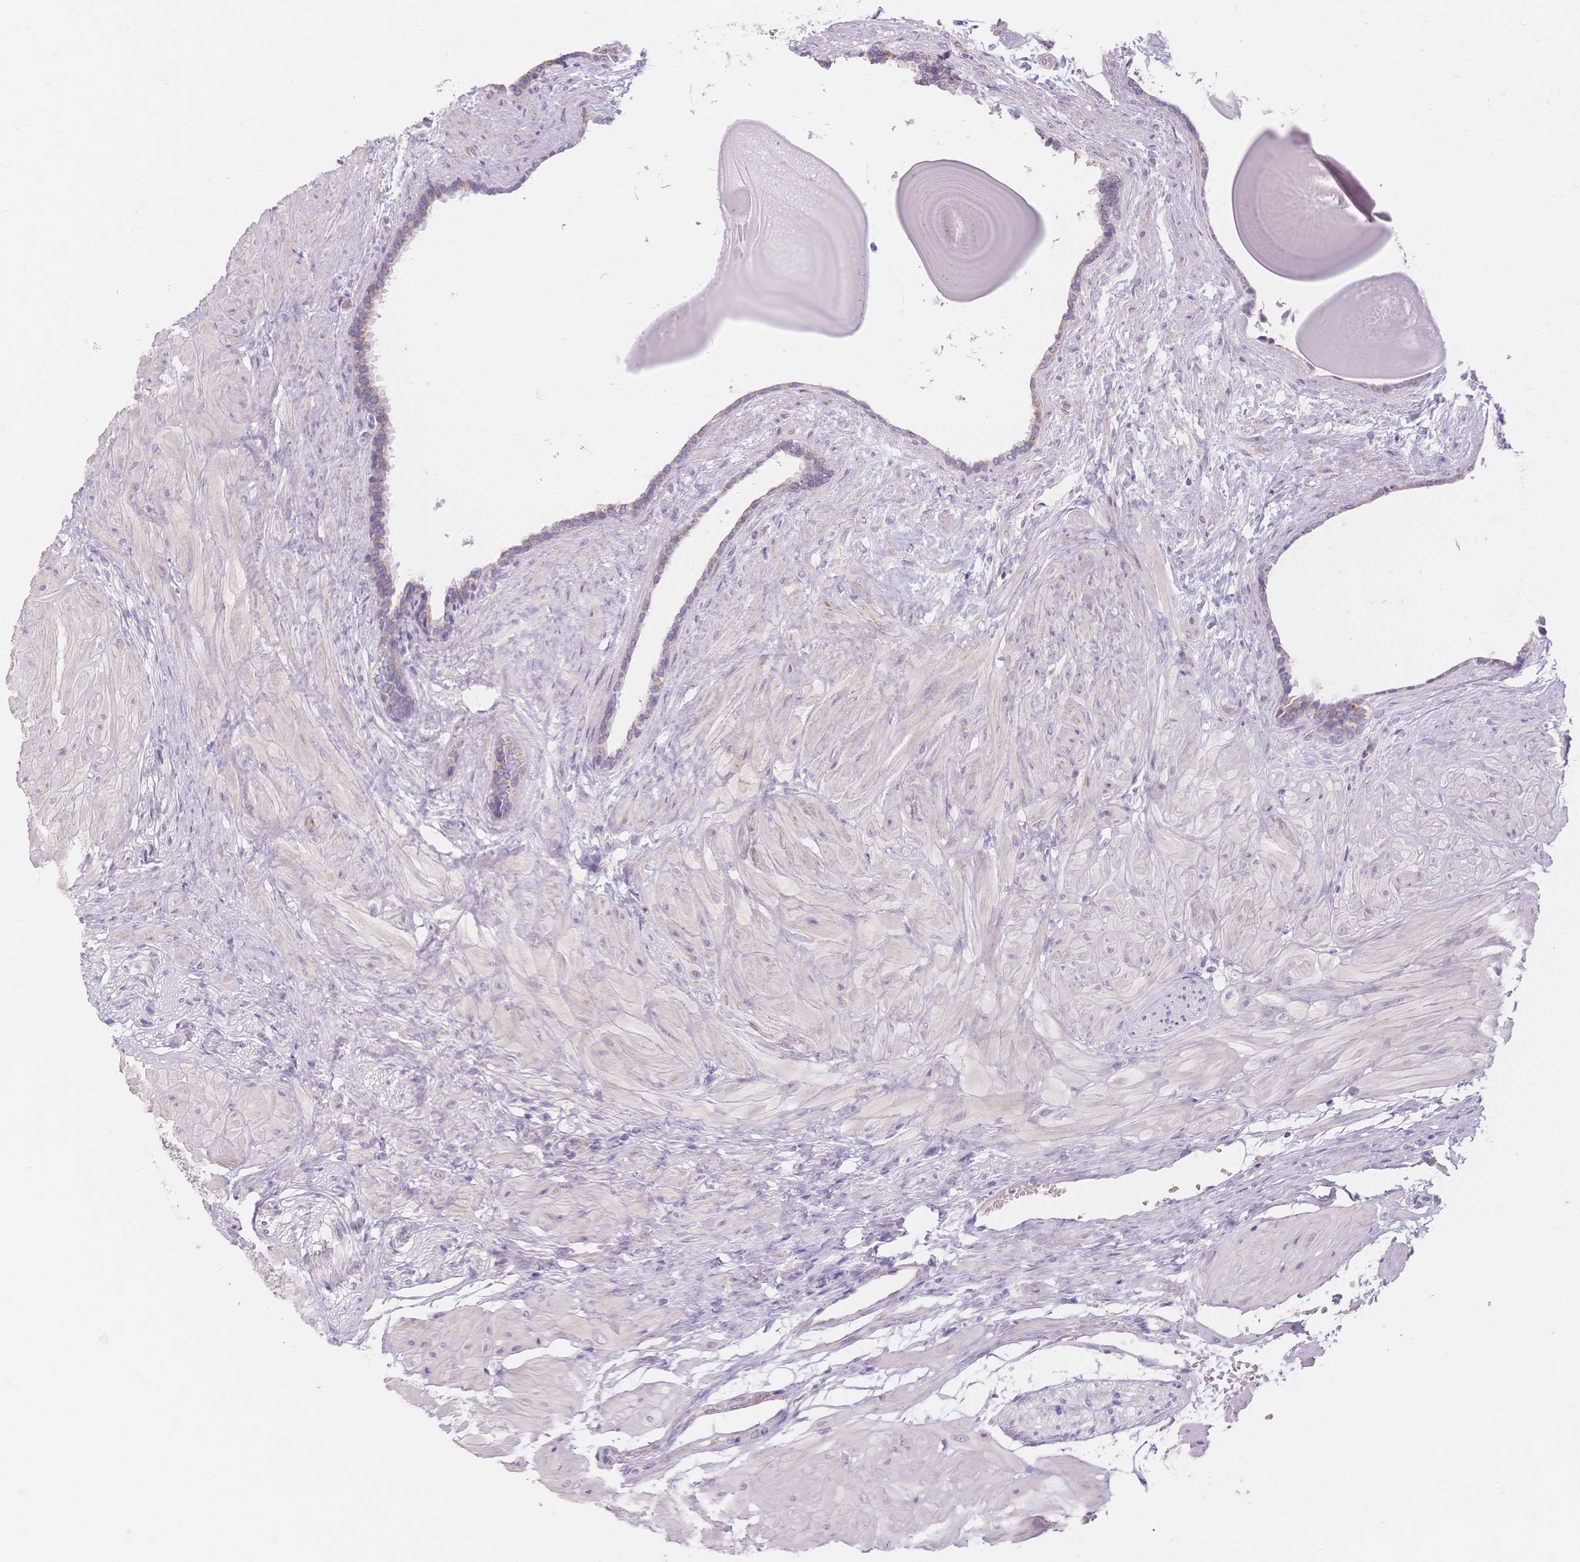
{"staining": {"intensity": "negative", "quantity": "none", "location": "none"}, "tissue": "seminal vesicle", "cell_type": "Glandular cells", "image_type": "normal", "snomed": [{"axis": "morphology", "description": "Normal tissue, NOS"}, {"axis": "topography", "description": "Seminal veicle"}], "caption": "Immunohistochemistry (IHC) image of unremarkable seminal vesicle: human seminal vesicle stained with DAB demonstrates no significant protein expression in glandular cells.", "gene": "SMYD1", "patient": {"sex": "male", "age": 57}}